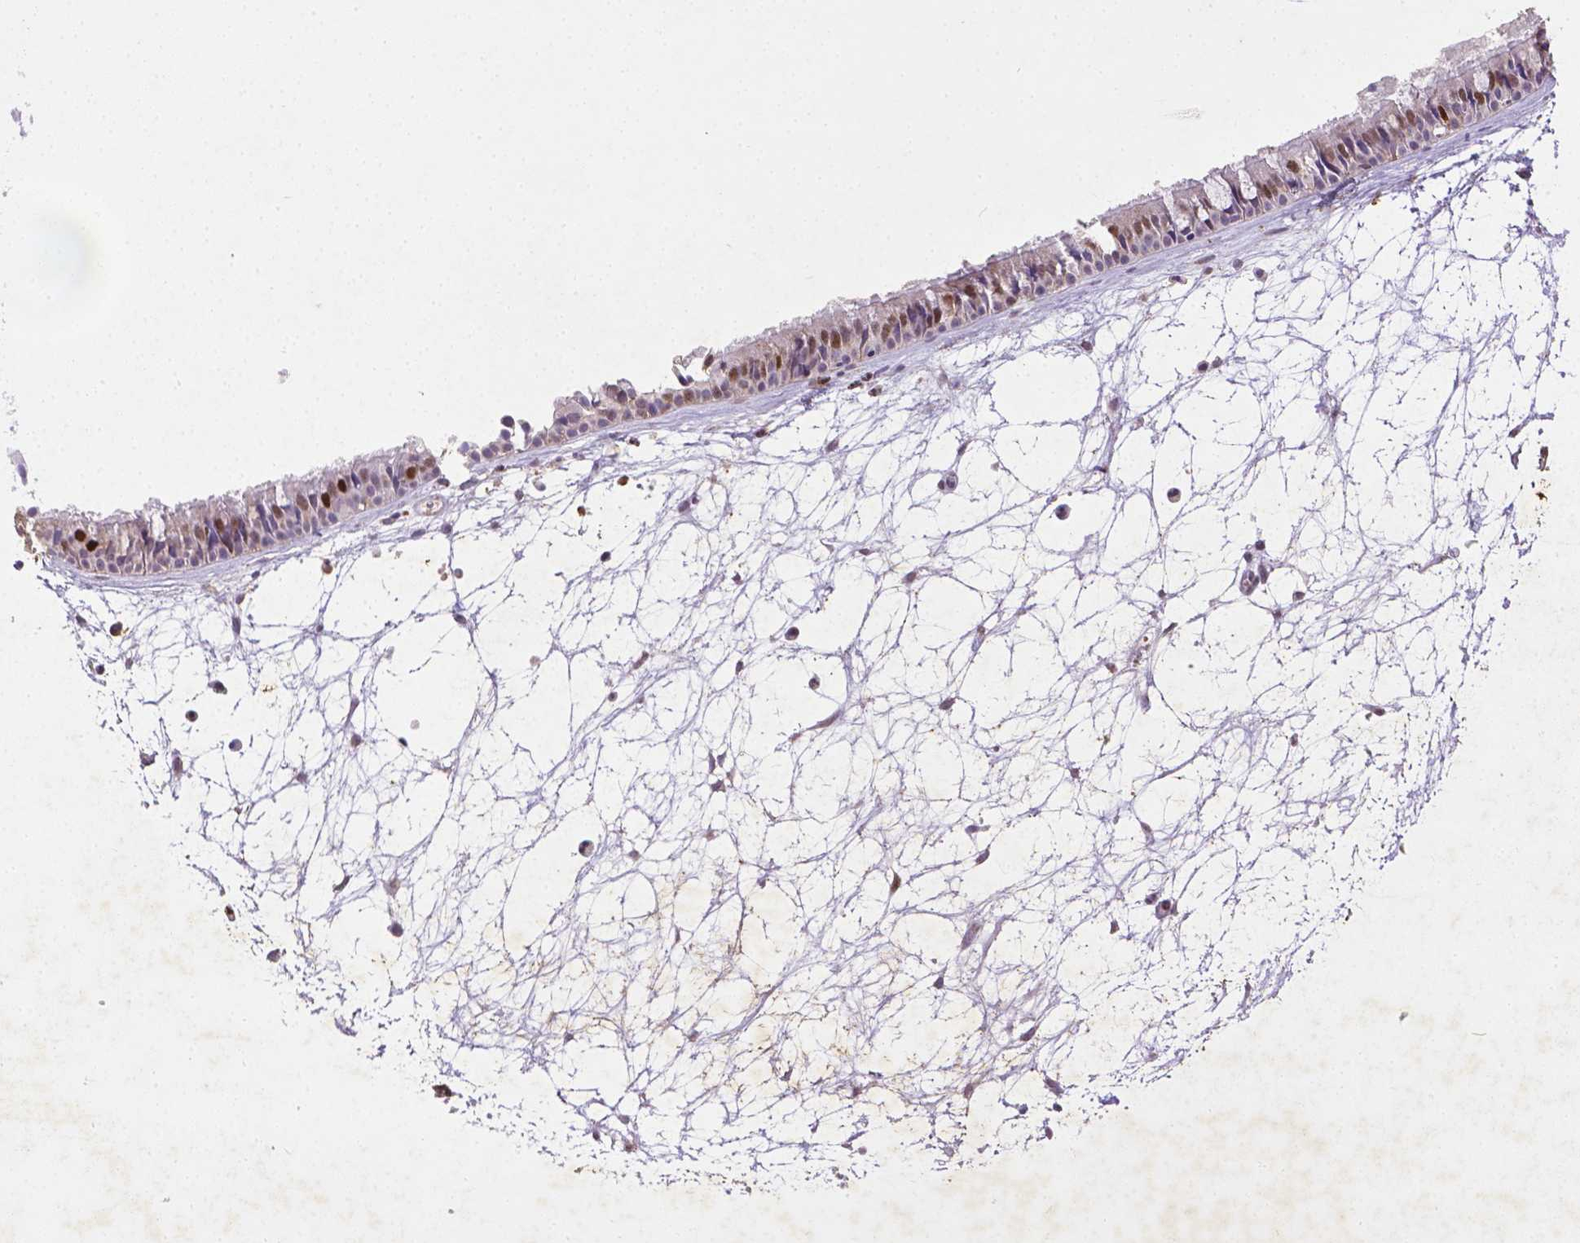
{"staining": {"intensity": "strong", "quantity": "25%-75%", "location": "cytoplasmic/membranous,nuclear"}, "tissue": "nasopharynx", "cell_type": "Respiratory epithelial cells", "image_type": "normal", "snomed": [{"axis": "morphology", "description": "Normal tissue, NOS"}, {"axis": "topography", "description": "Nasopharynx"}], "caption": "A micrograph showing strong cytoplasmic/membranous,nuclear staining in about 25%-75% of respiratory epithelial cells in unremarkable nasopharynx, as visualized by brown immunohistochemical staining.", "gene": "CDKN1A", "patient": {"sex": "male", "age": 31}}